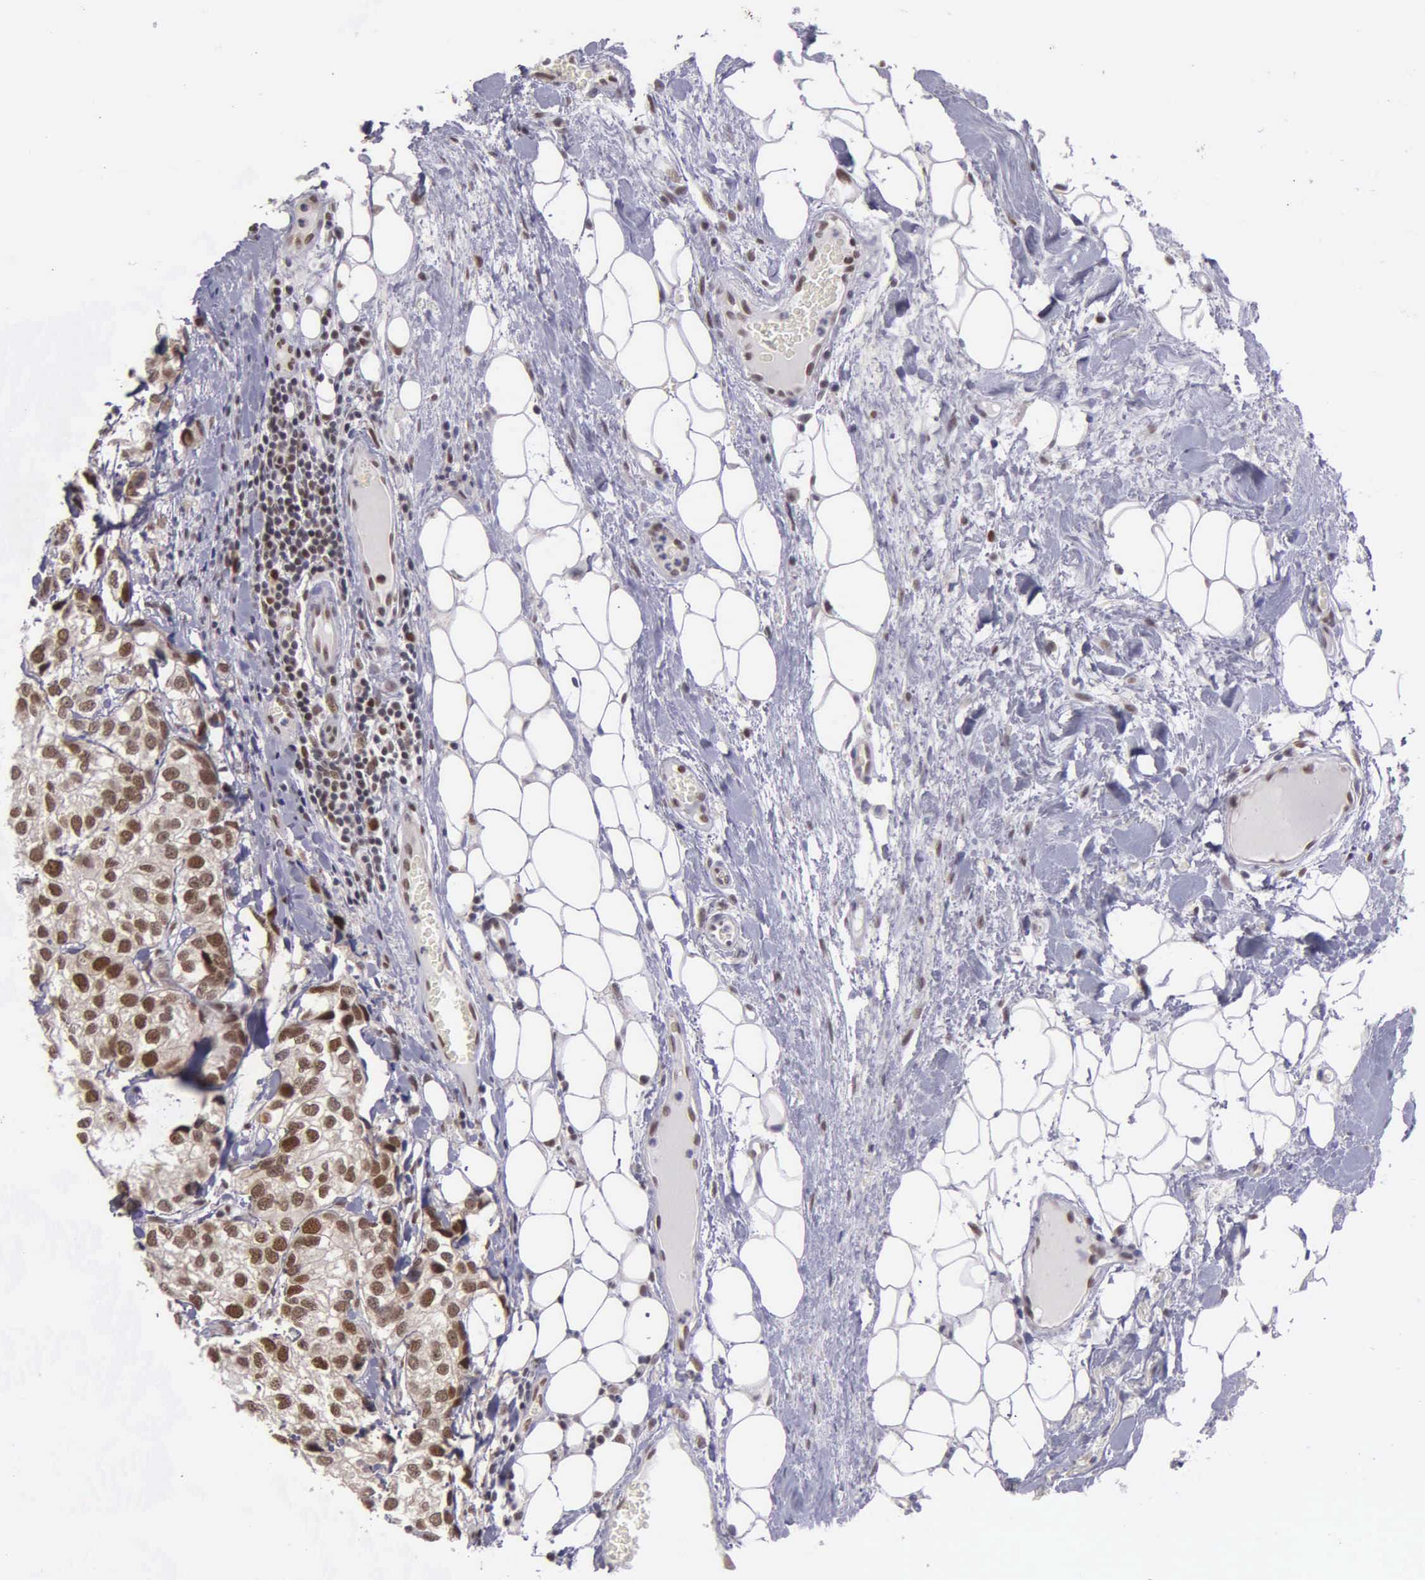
{"staining": {"intensity": "strong", "quantity": ">75%", "location": "cytoplasmic/membranous,nuclear"}, "tissue": "breast cancer", "cell_type": "Tumor cells", "image_type": "cancer", "snomed": [{"axis": "morphology", "description": "Duct carcinoma"}, {"axis": "topography", "description": "Breast"}], "caption": "Immunohistochemistry (DAB) staining of breast cancer (intraductal carcinoma) exhibits strong cytoplasmic/membranous and nuclear protein positivity in approximately >75% of tumor cells.", "gene": "UBR7", "patient": {"sex": "female", "age": 68}}